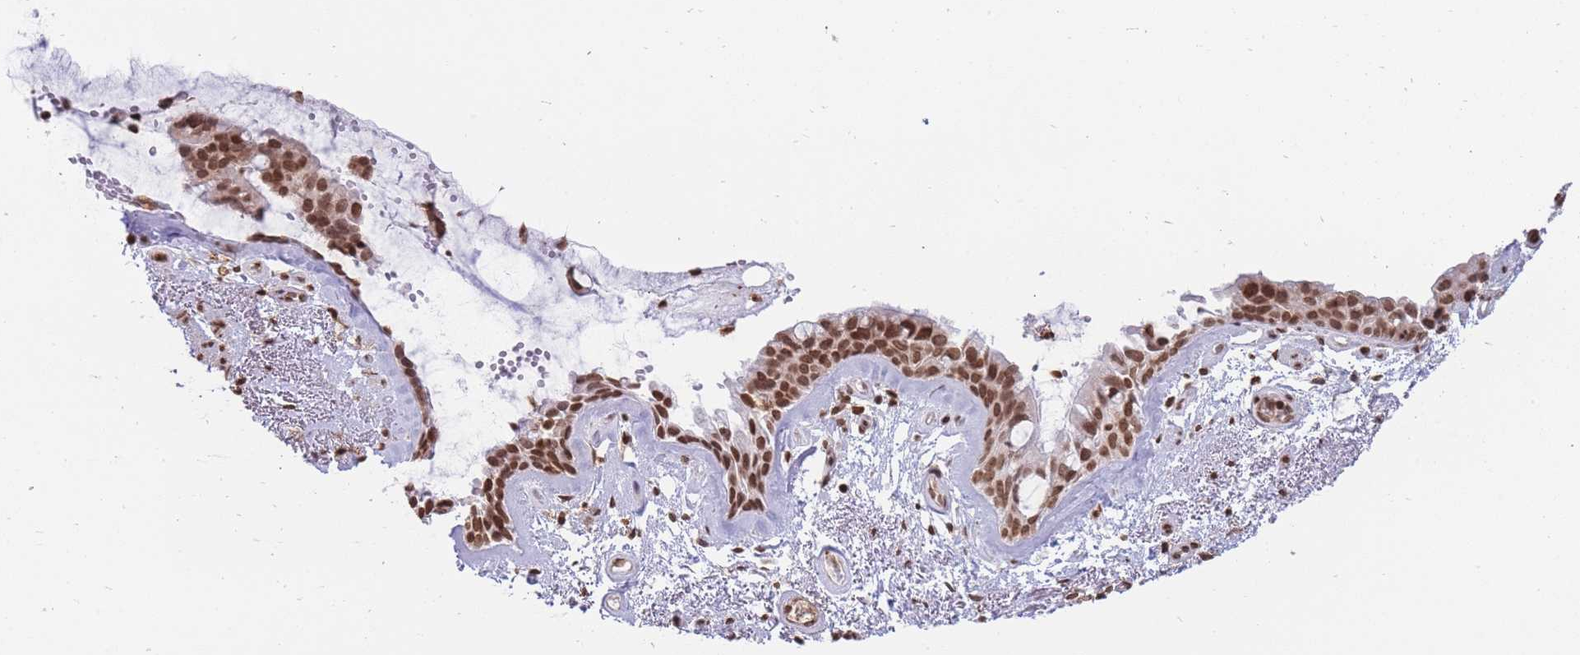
{"staining": {"intensity": "moderate", "quantity": ">75%", "location": "nuclear"}, "tissue": "bronchus", "cell_type": "Respiratory epithelial cells", "image_type": "normal", "snomed": [{"axis": "morphology", "description": "Normal tissue, NOS"}, {"axis": "topography", "description": "Cartilage tissue"}, {"axis": "topography", "description": "Bronchus"}], "caption": "Immunohistochemistry image of benign bronchus stained for a protein (brown), which displays medium levels of moderate nuclear staining in approximately >75% of respiratory epithelial cells.", "gene": "SHISAL1", "patient": {"sex": "female", "age": 66}}